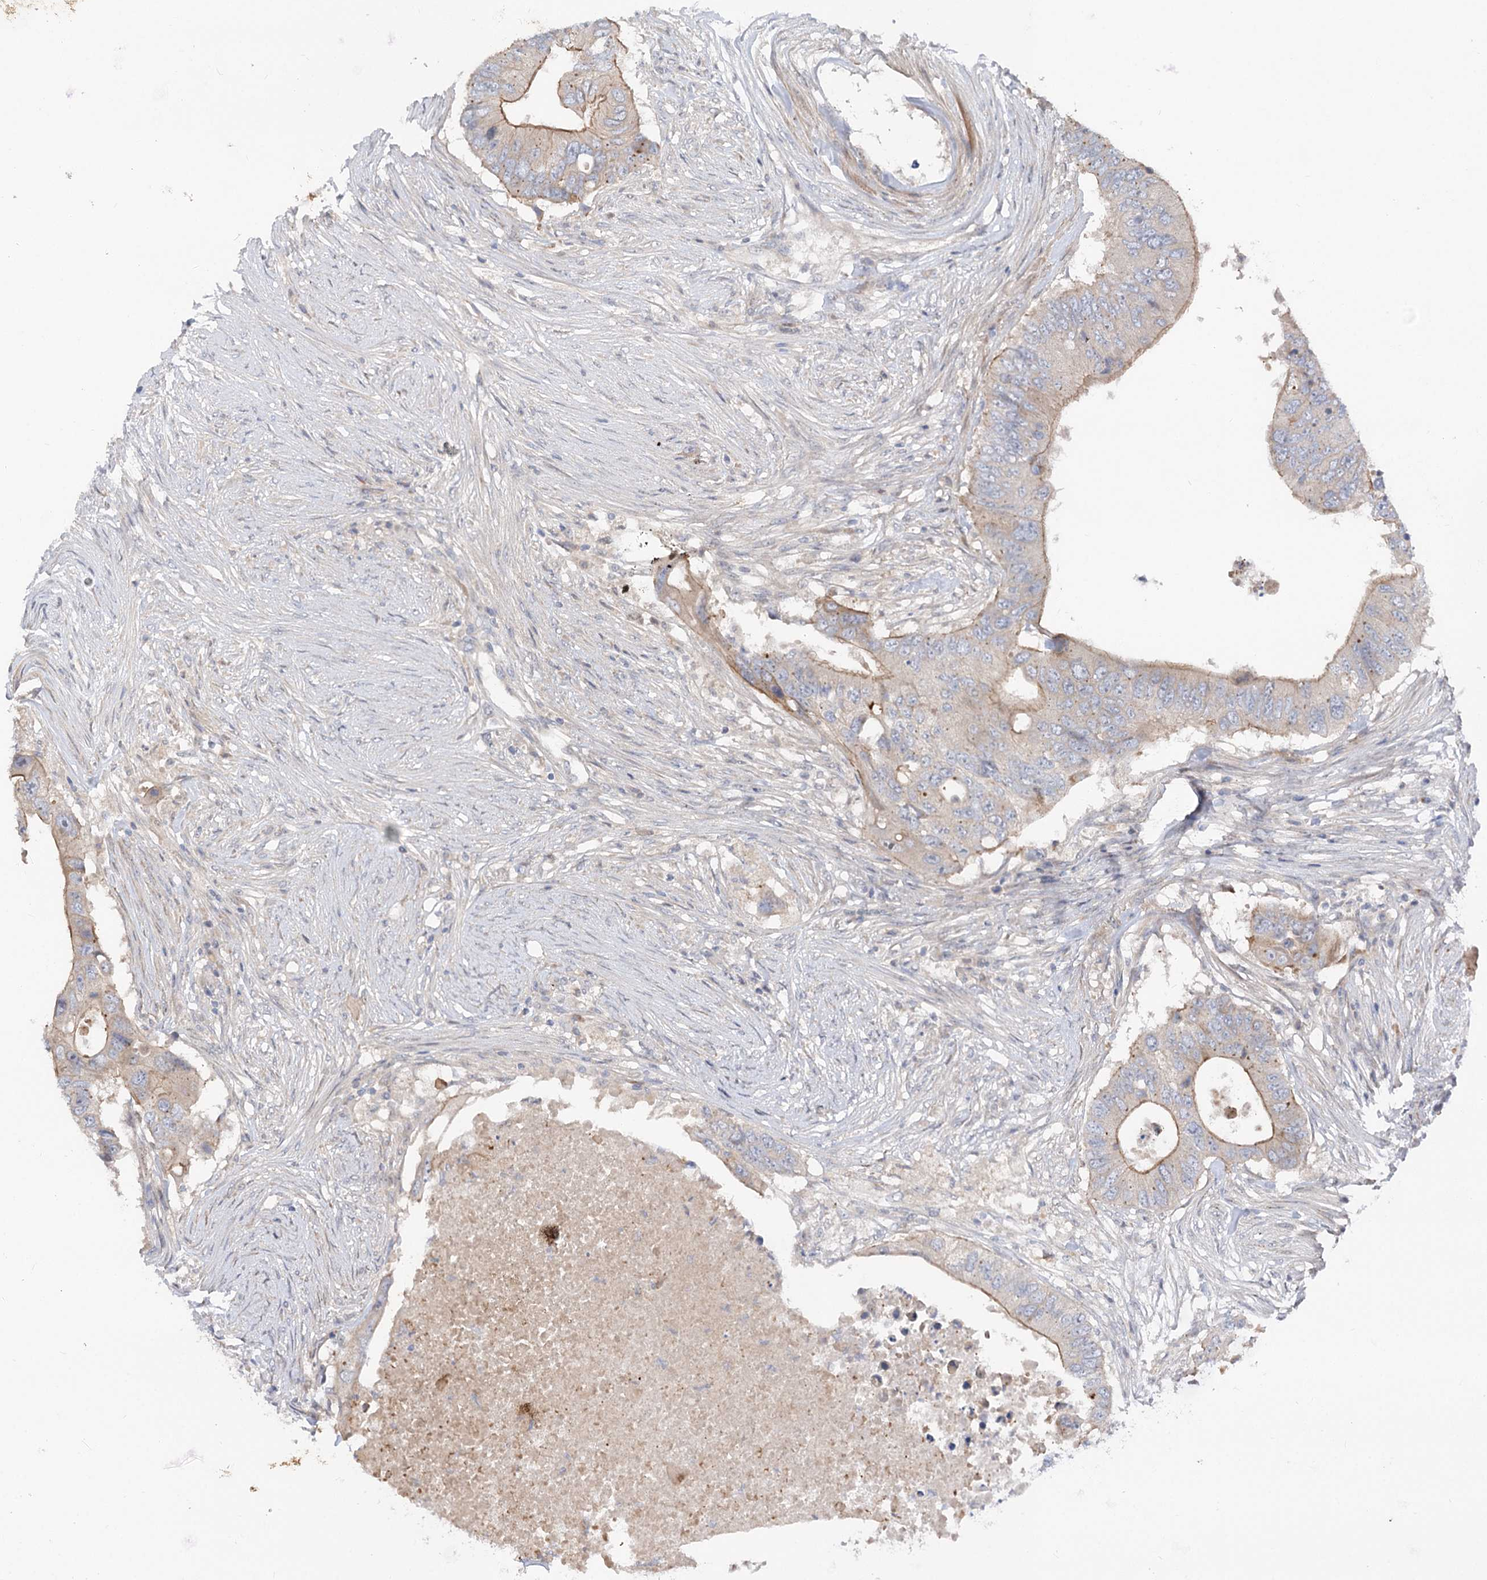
{"staining": {"intensity": "moderate", "quantity": "<25%", "location": "cytoplasmic/membranous"}, "tissue": "colorectal cancer", "cell_type": "Tumor cells", "image_type": "cancer", "snomed": [{"axis": "morphology", "description": "Adenocarcinoma, NOS"}, {"axis": "topography", "description": "Colon"}], "caption": "Human colorectal adenocarcinoma stained with a brown dye reveals moderate cytoplasmic/membranous positive staining in about <25% of tumor cells.", "gene": "FGF19", "patient": {"sex": "male", "age": 71}}